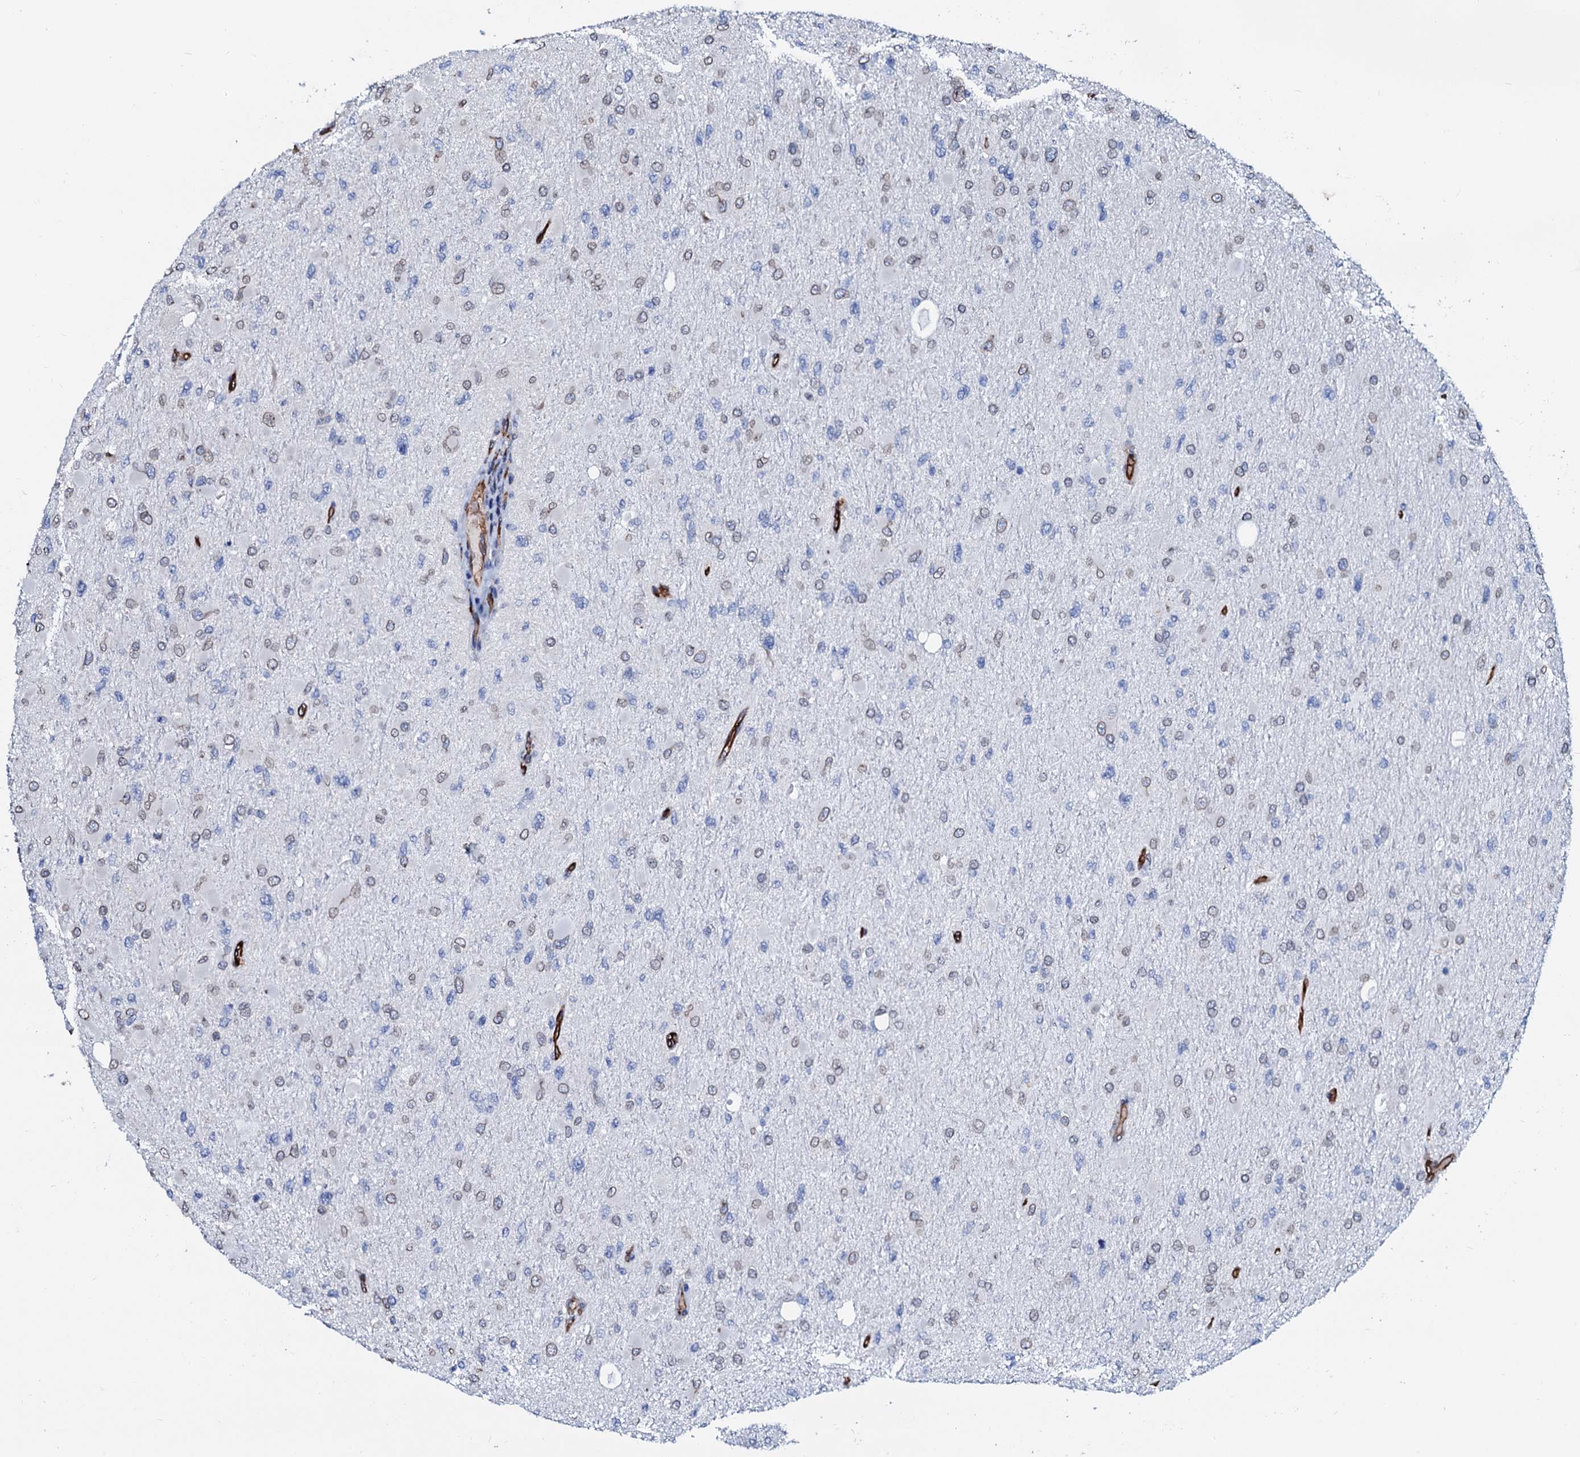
{"staining": {"intensity": "weak", "quantity": "<25%", "location": "cytoplasmic/membranous,nuclear"}, "tissue": "glioma", "cell_type": "Tumor cells", "image_type": "cancer", "snomed": [{"axis": "morphology", "description": "Glioma, malignant, High grade"}, {"axis": "topography", "description": "Cerebral cortex"}], "caption": "DAB (3,3'-diaminobenzidine) immunohistochemical staining of human malignant glioma (high-grade) exhibits no significant positivity in tumor cells. (Brightfield microscopy of DAB immunohistochemistry at high magnification).", "gene": "NRP2", "patient": {"sex": "female", "age": 36}}